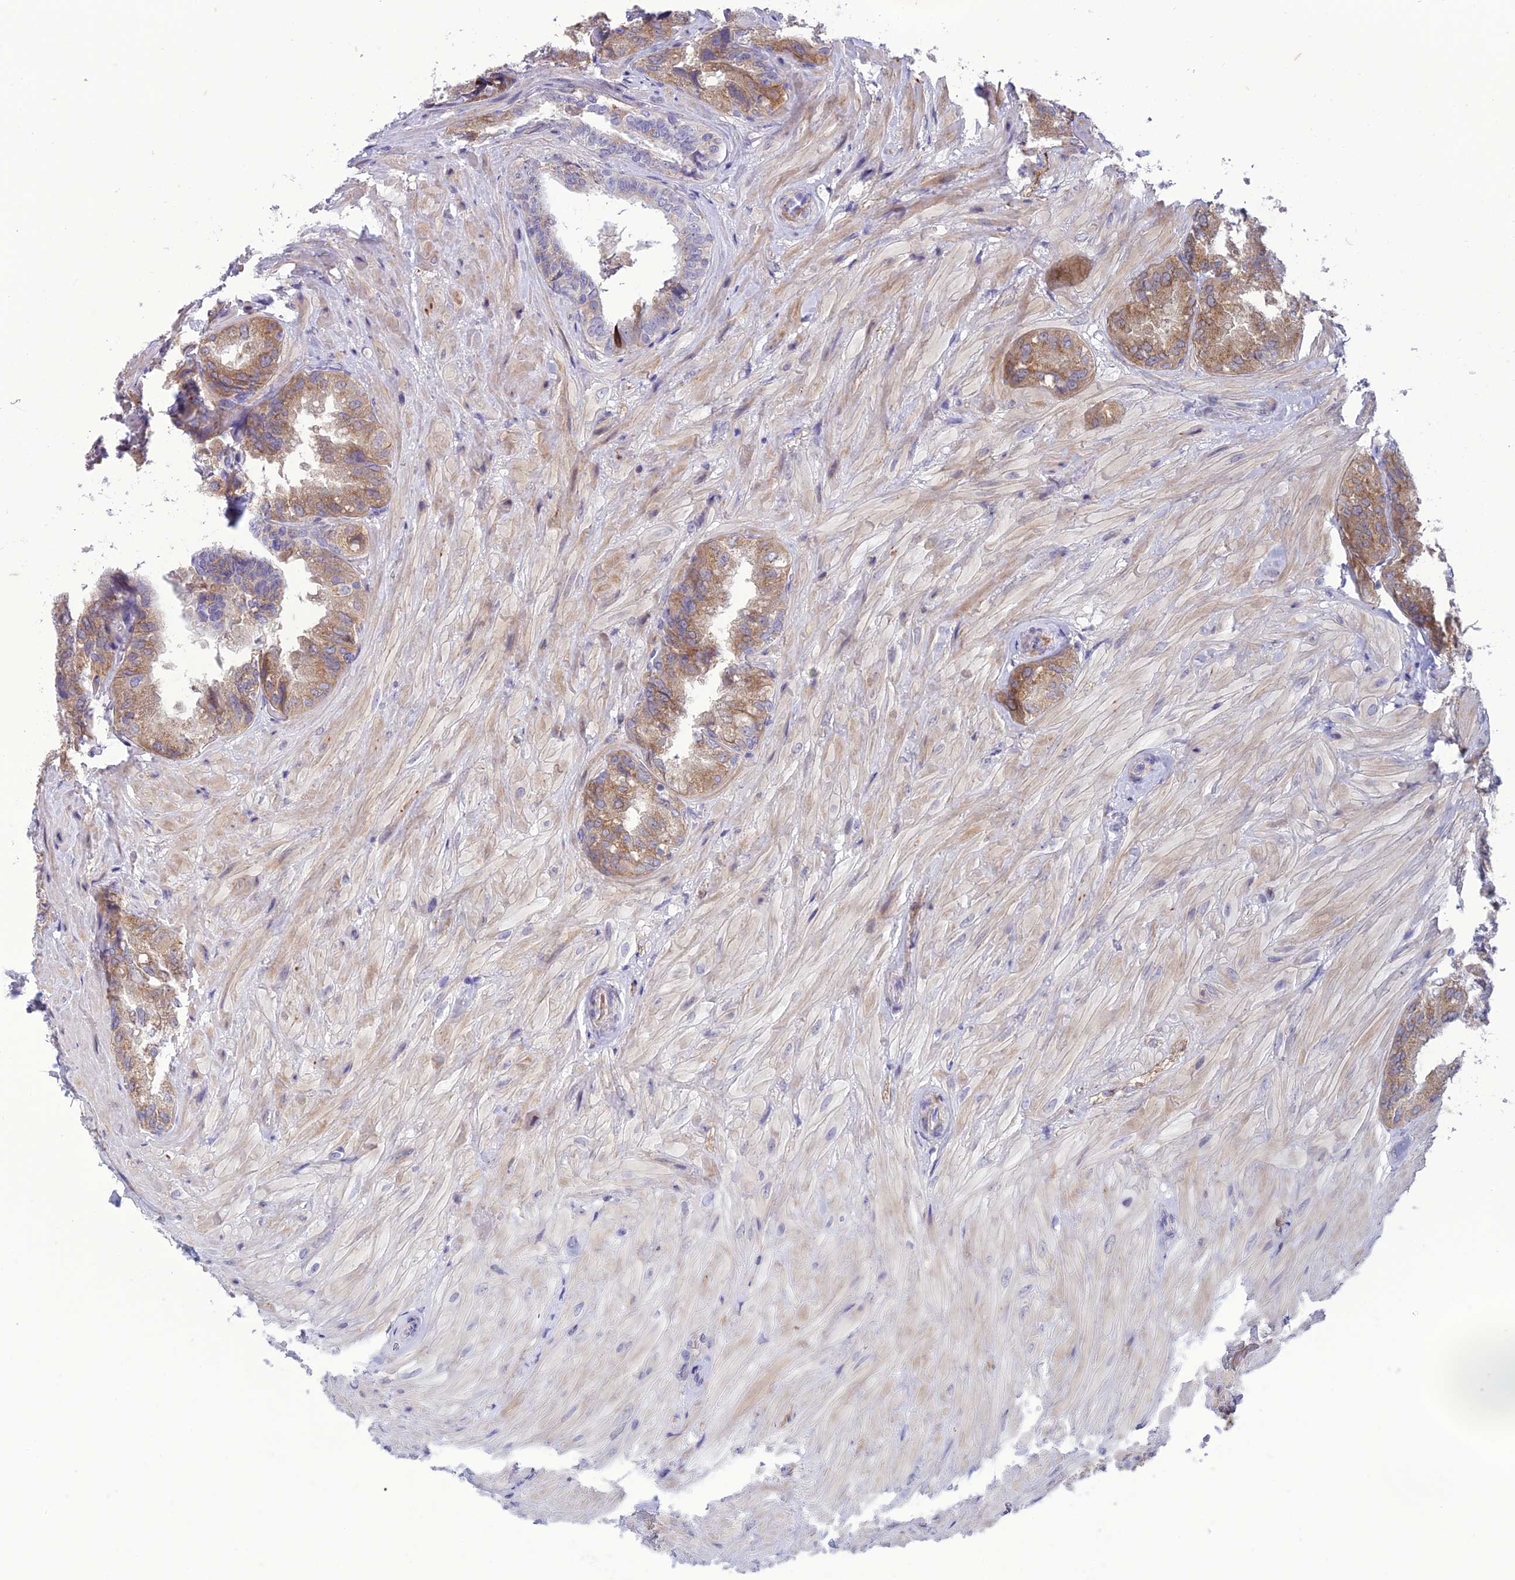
{"staining": {"intensity": "moderate", "quantity": ">75%", "location": "cytoplasmic/membranous"}, "tissue": "seminal vesicle", "cell_type": "Glandular cells", "image_type": "normal", "snomed": [{"axis": "morphology", "description": "Normal tissue, NOS"}, {"axis": "topography", "description": "Prostate and seminal vesicle, NOS"}, {"axis": "topography", "description": "Prostate"}, {"axis": "topography", "description": "Seminal veicle"}], "caption": "Brown immunohistochemical staining in unremarkable human seminal vesicle demonstrates moderate cytoplasmic/membranous staining in approximately >75% of glandular cells.", "gene": "ANKS4B", "patient": {"sex": "male", "age": 67}}